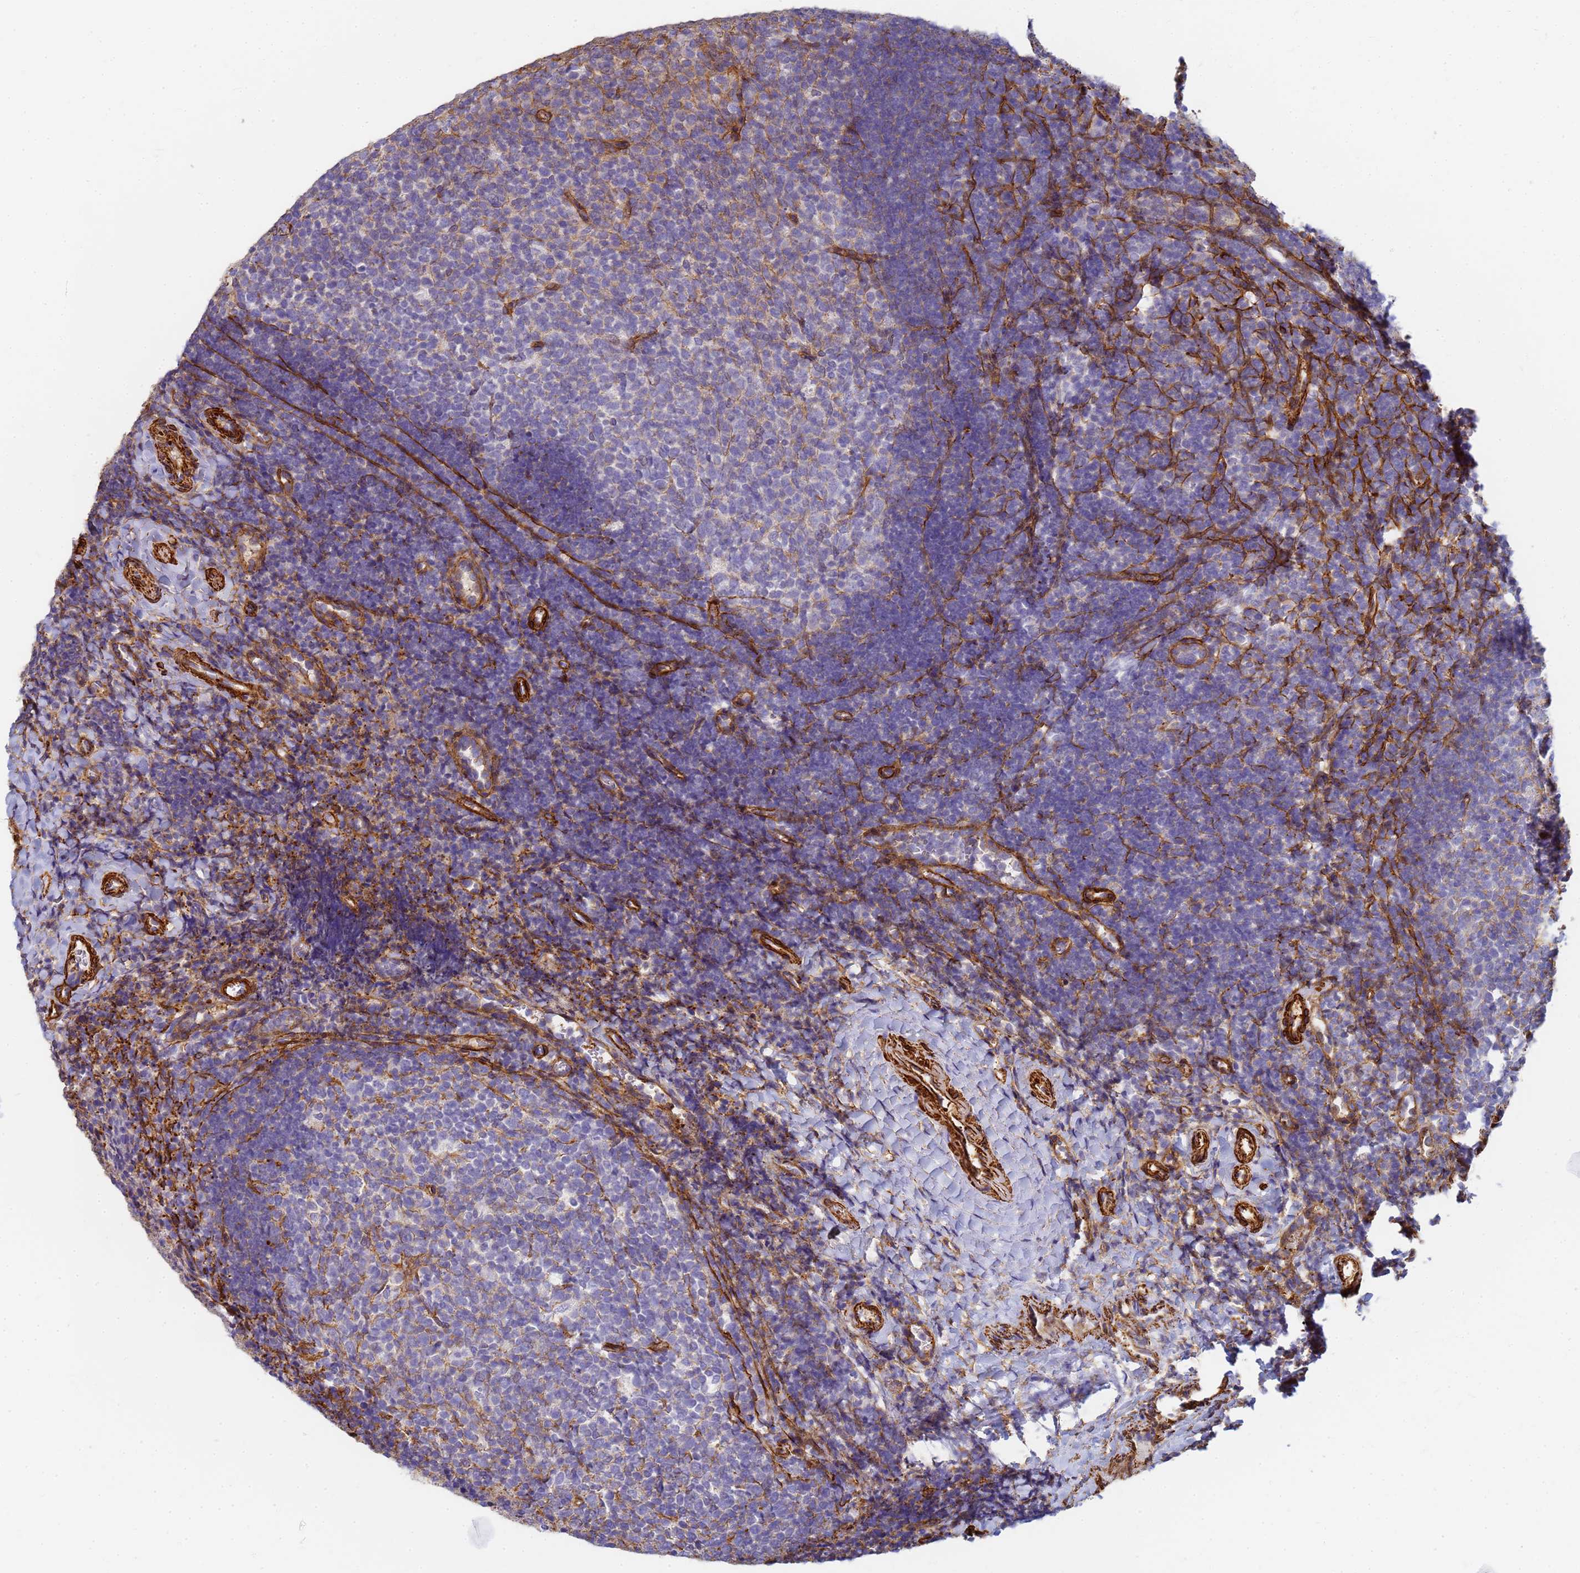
{"staining": {"intensity": "moderate", "quantity": "<25%", "location": "cytoplasmic/membranous"}, "tissue": "tonsil", "cell_type": "Germinal center cells", "image_type": "normal", "snomed": [{"axis": "morphology", "description": "Normal tissue, NOS"}, {"axis": "topography", "description": "Tonsil"}], "caption": "IHC of benign tonsil reveals low levels of moderate cytoplasmic/membranous staining in about <25% of germinal center cells. The staining is performed using DAB brown chromogen to label protein expression. The nuclei are counter-stained blue using hematoxylin.", "gene": "TPM1", "patient": {"sex": "female", "age": 10}}